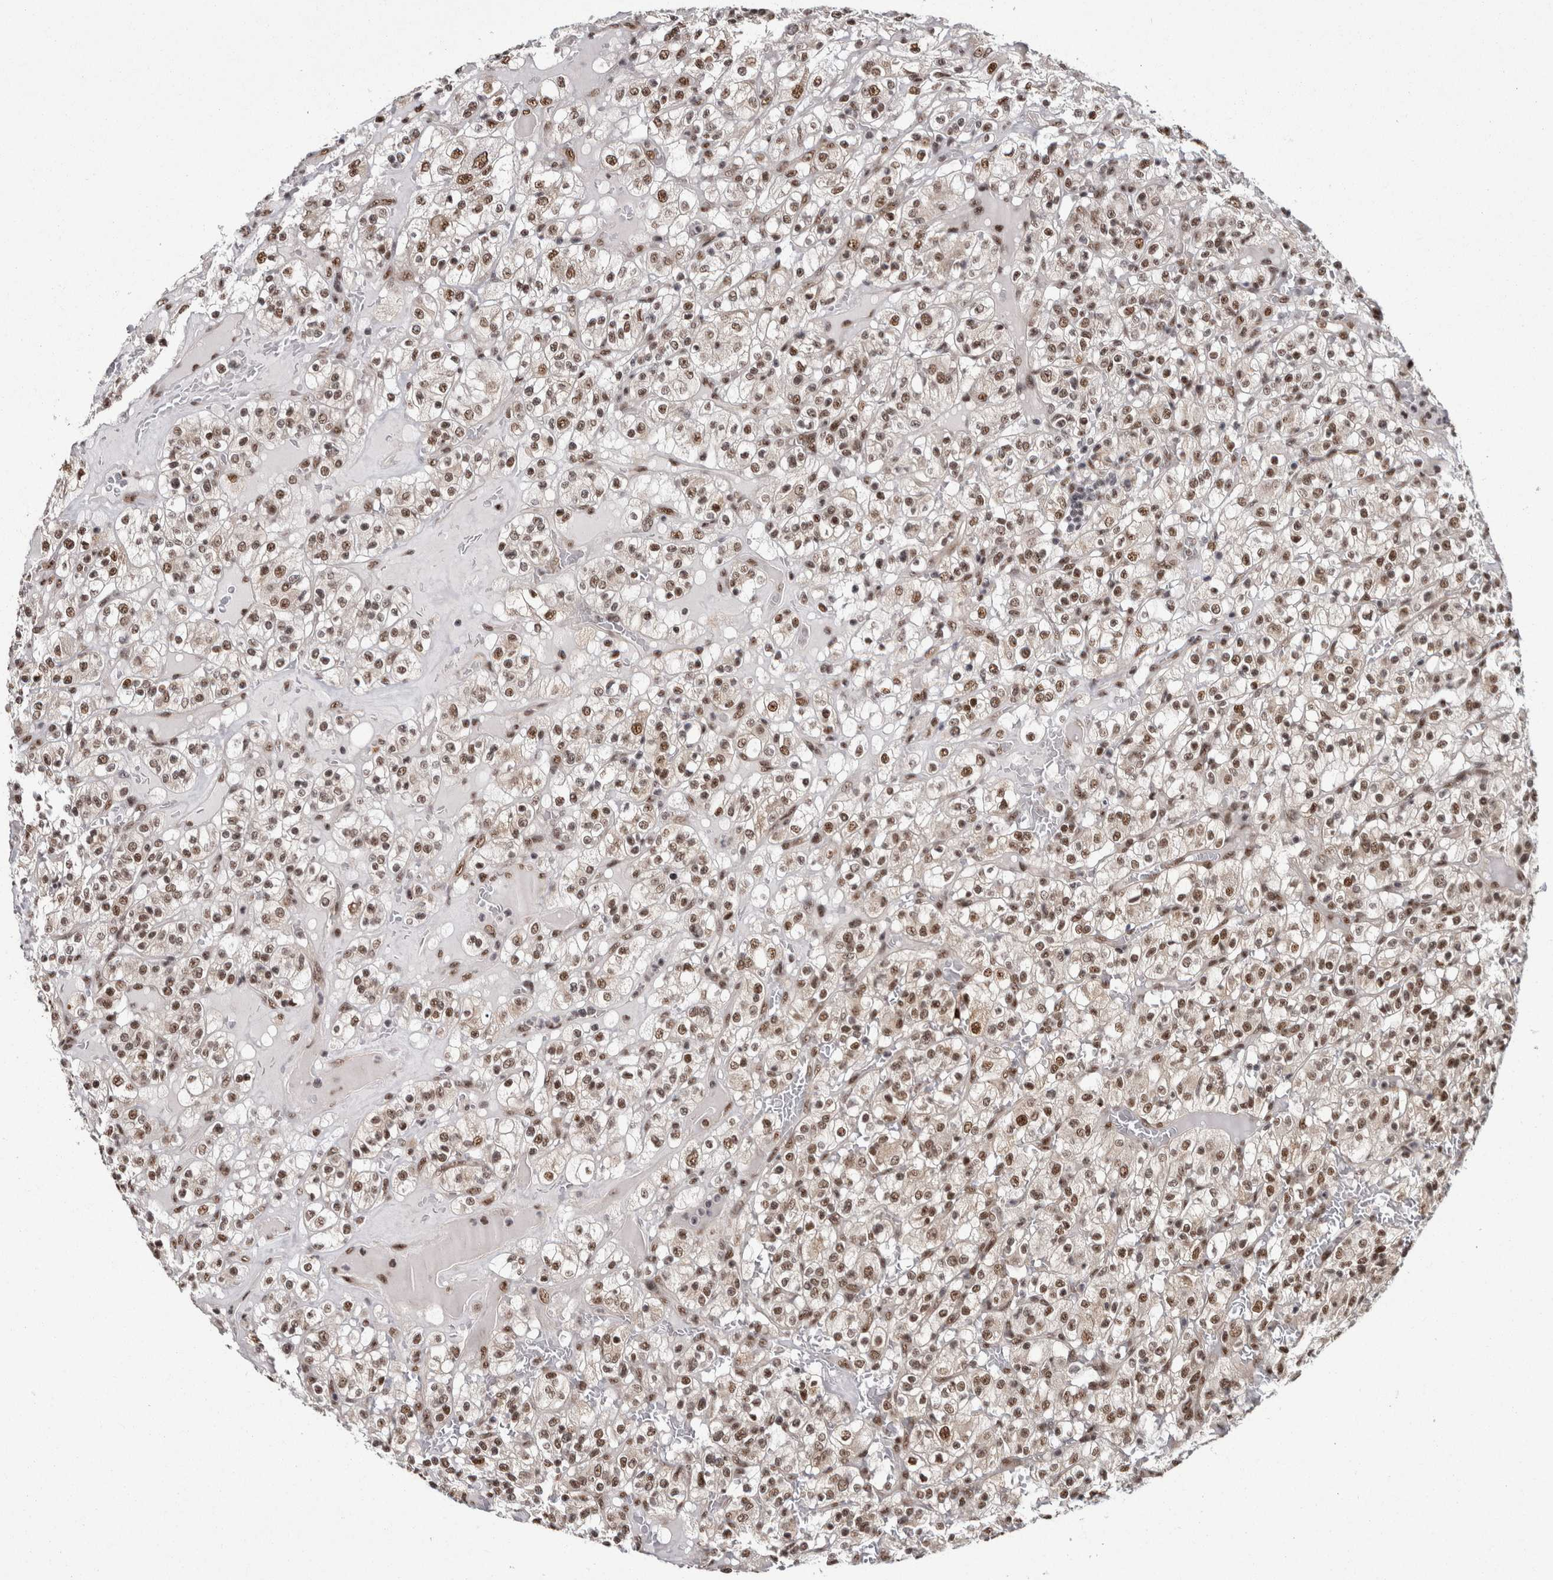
{"staining": {"intensity": "moderate", "quantity": ">75%", "location": "nuclear"}, "tissue": "renal cancer", "cell_type": "Tumor cells", "image_type": "cancer", "snomed": [{"axis": "morphology", "description": "Normal tissue, NOS"}, {"axis": "morphology", "description": "Adenocarcinoma, NOS"}, {"axis": "topography", "description": "Kidney"}], "caption": "Renal cancer (adenocarcinoma) was stained to show a protein in brown. There is medium levels of moderate nuclear staining in about >75% of tumor cells.", "gene": "MKNK1", "patient": {"sex": "female", "age": 72}}